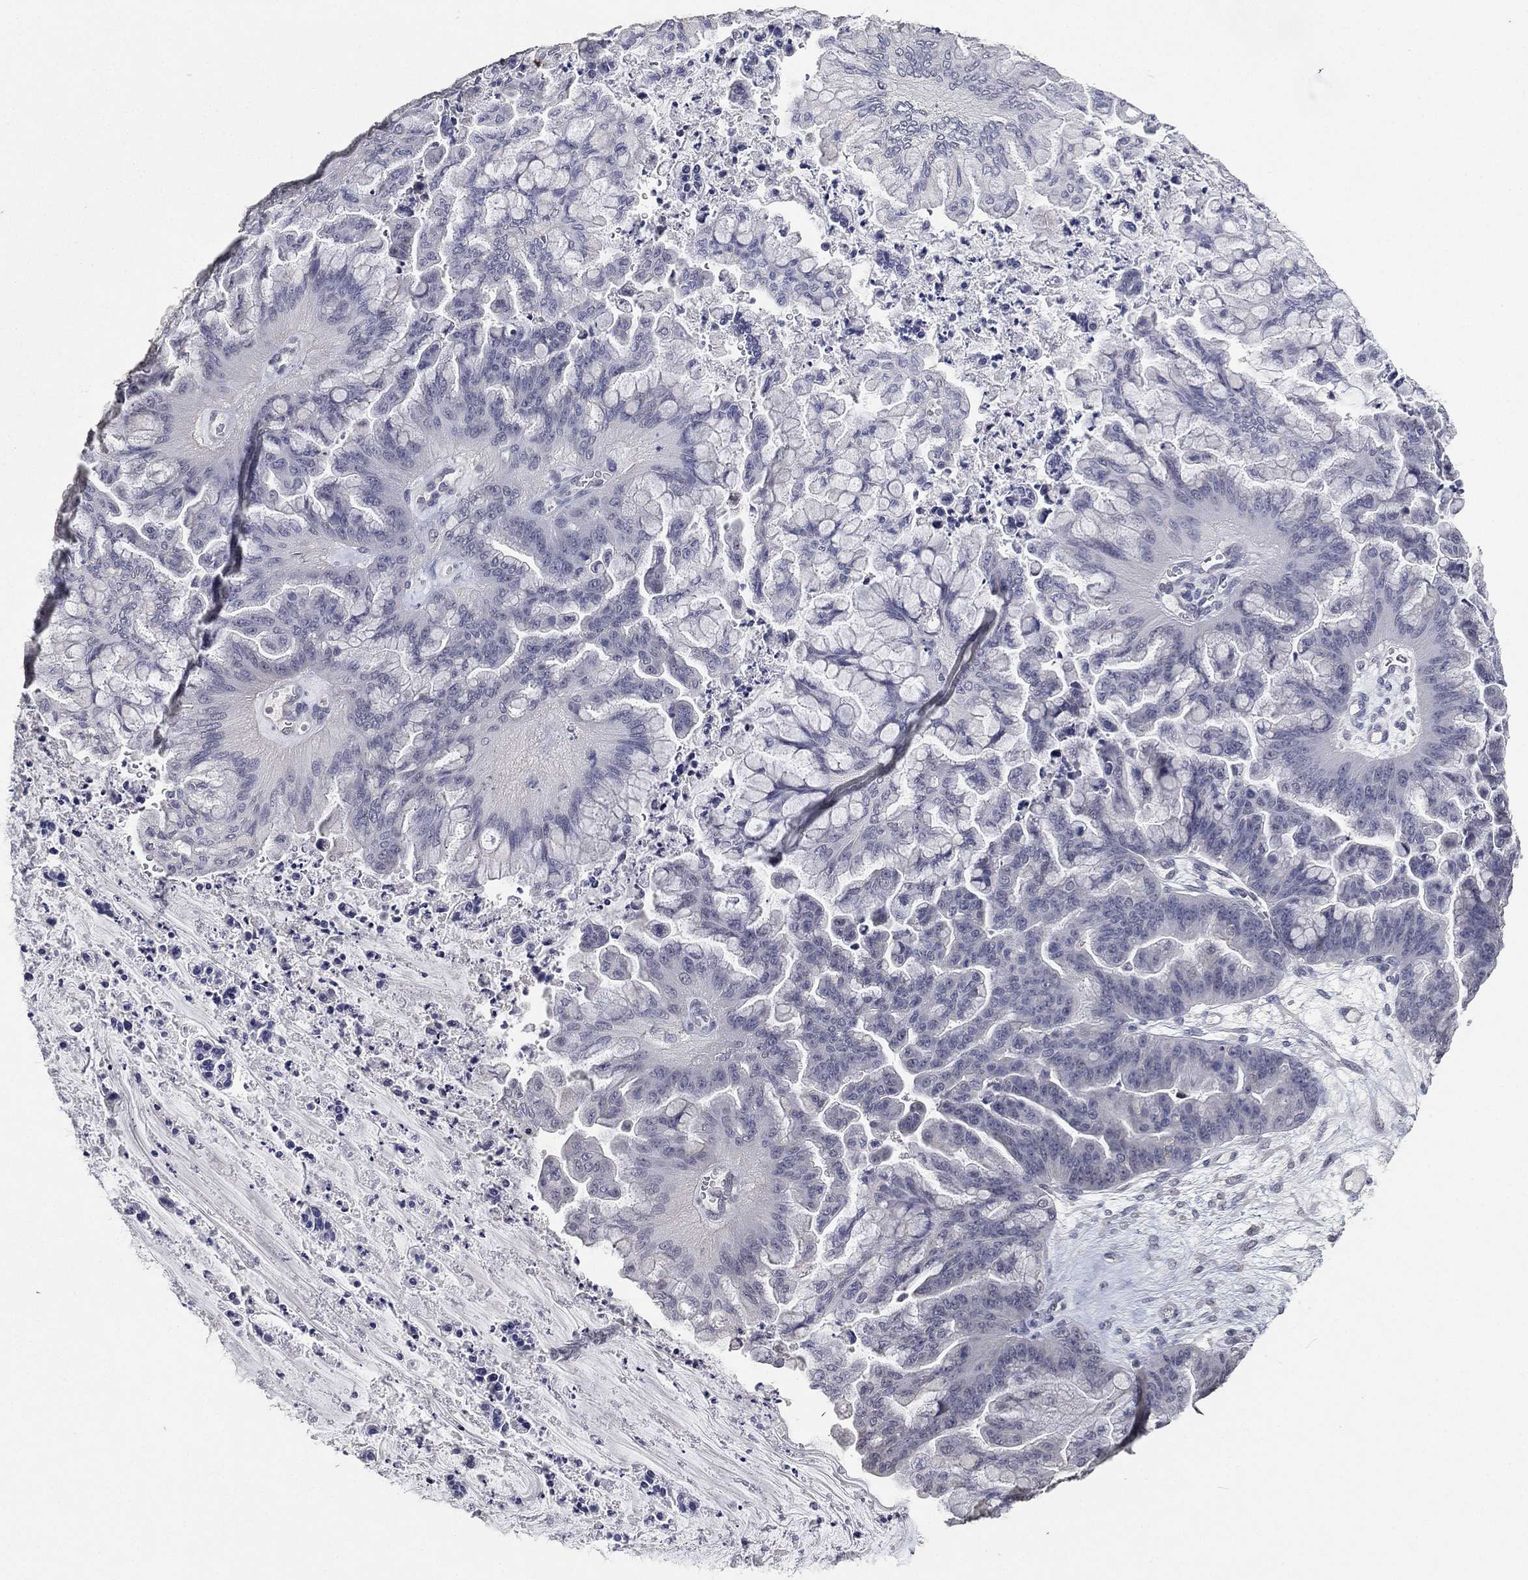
{"staining": {"intensity": "negative", "quantity": "none", "location": "none"}, "tissue": "ovarian cancer", "cell_type": "Tumor cells", "image_type": "cancer", "snomed": [{"axis": "morphology", "description": "Cystadenocarcinoma, mucinous, NOS"}, {"axis": "topography", "description": "Ovary"}], "caption": "Immunohistochemistry of ovarian cancer (mucinous cystadenocarcinoma) demonstrates no expression in tumor cells.", "gene": "DSG1", "patient": {"sex": "female", "age": 67}}